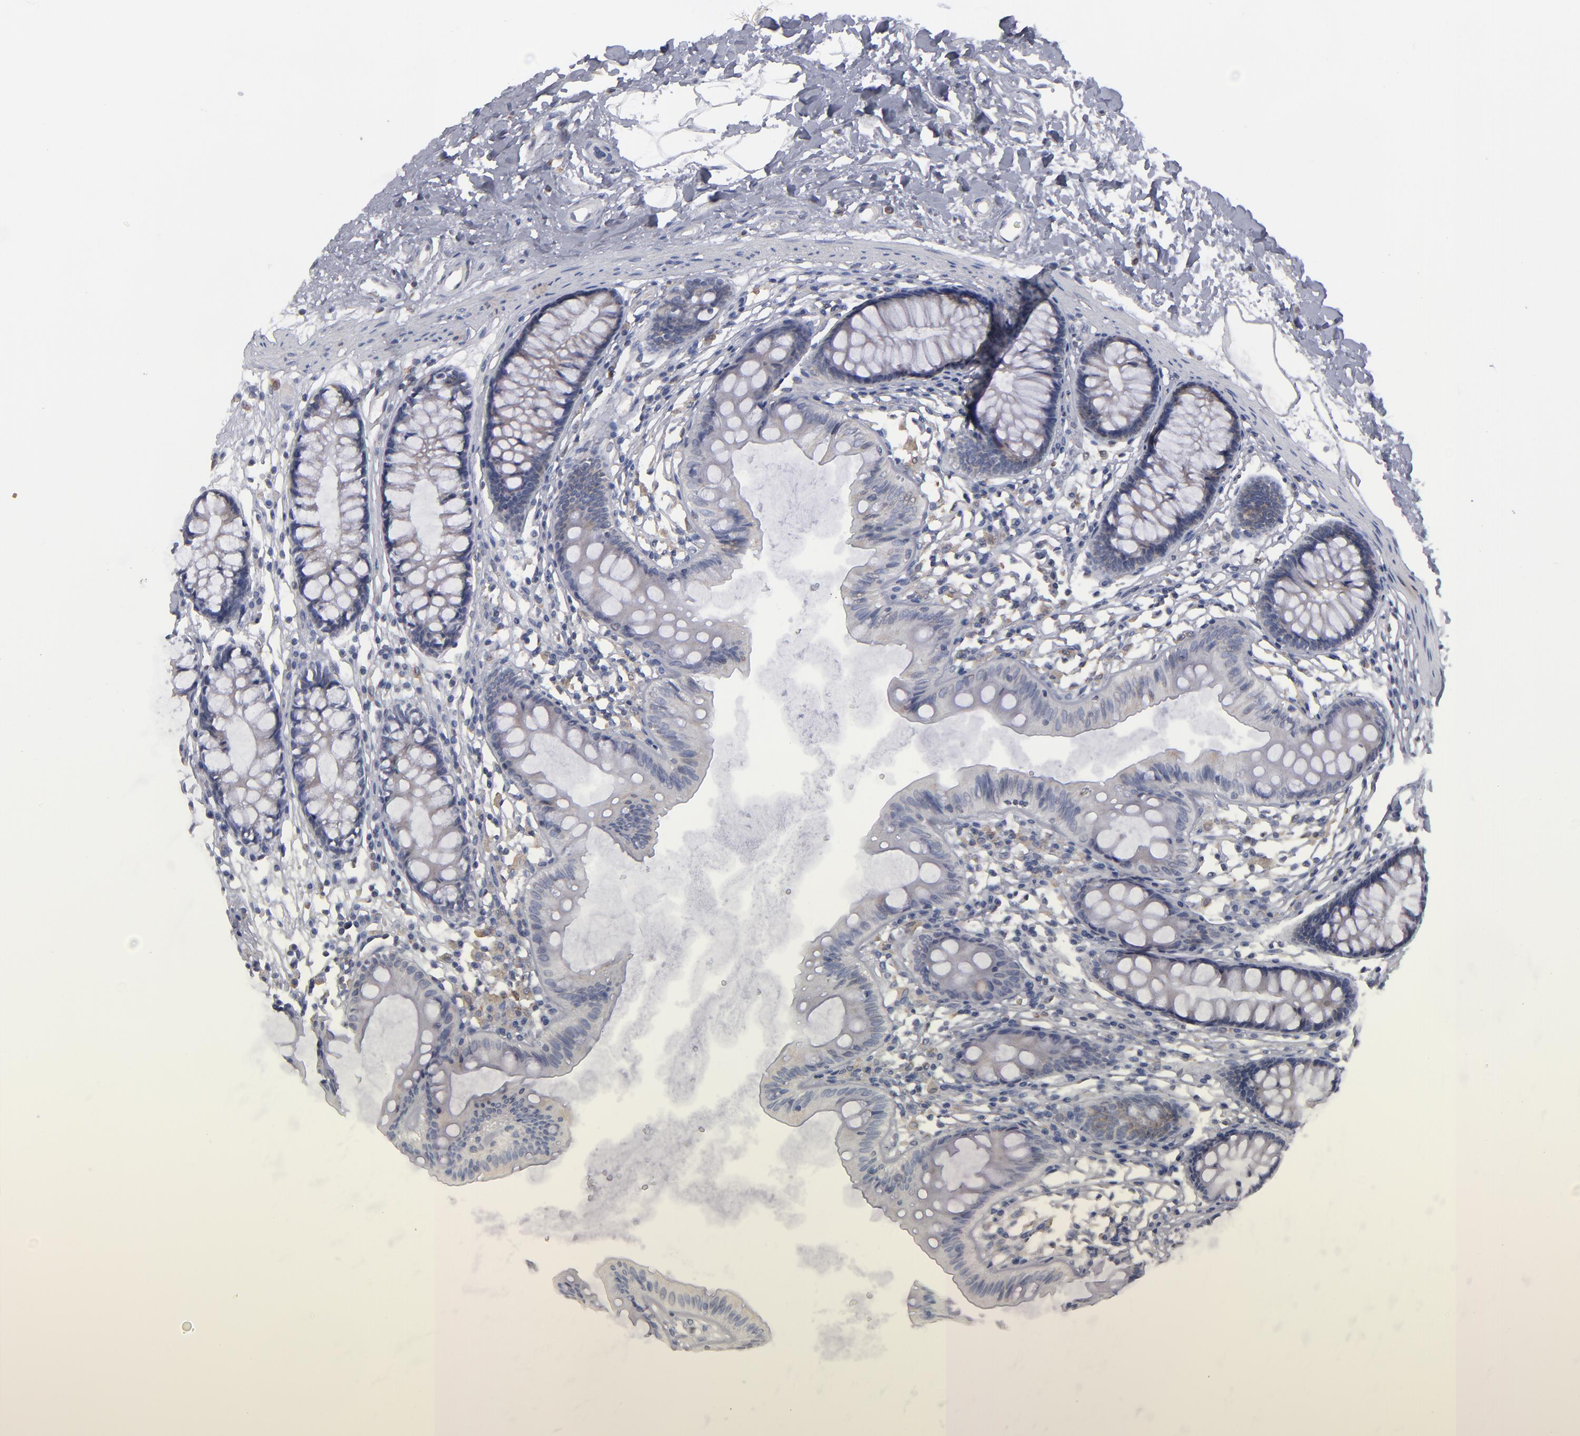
{"staining": {"intensity": "negative", "quantity": "none", "location": "none"}, "tissue": "colon", "cell_type": "Endothelial cells", "image_type": "normal", "snomed": [{"axis": "morphology", "description": "Normal tissue, NOS"}, {"axis": "topography", "description": "Colon"}], "caption": "IHC of benign human colon shows no expression in endothelial cells. (Brightfield microscopy of DAB (3,3'-diaminobenzidine) immunohistochemistry at high magnification).", "gene": "TMX1", "patient": {"sex": "female", "age": 52}}